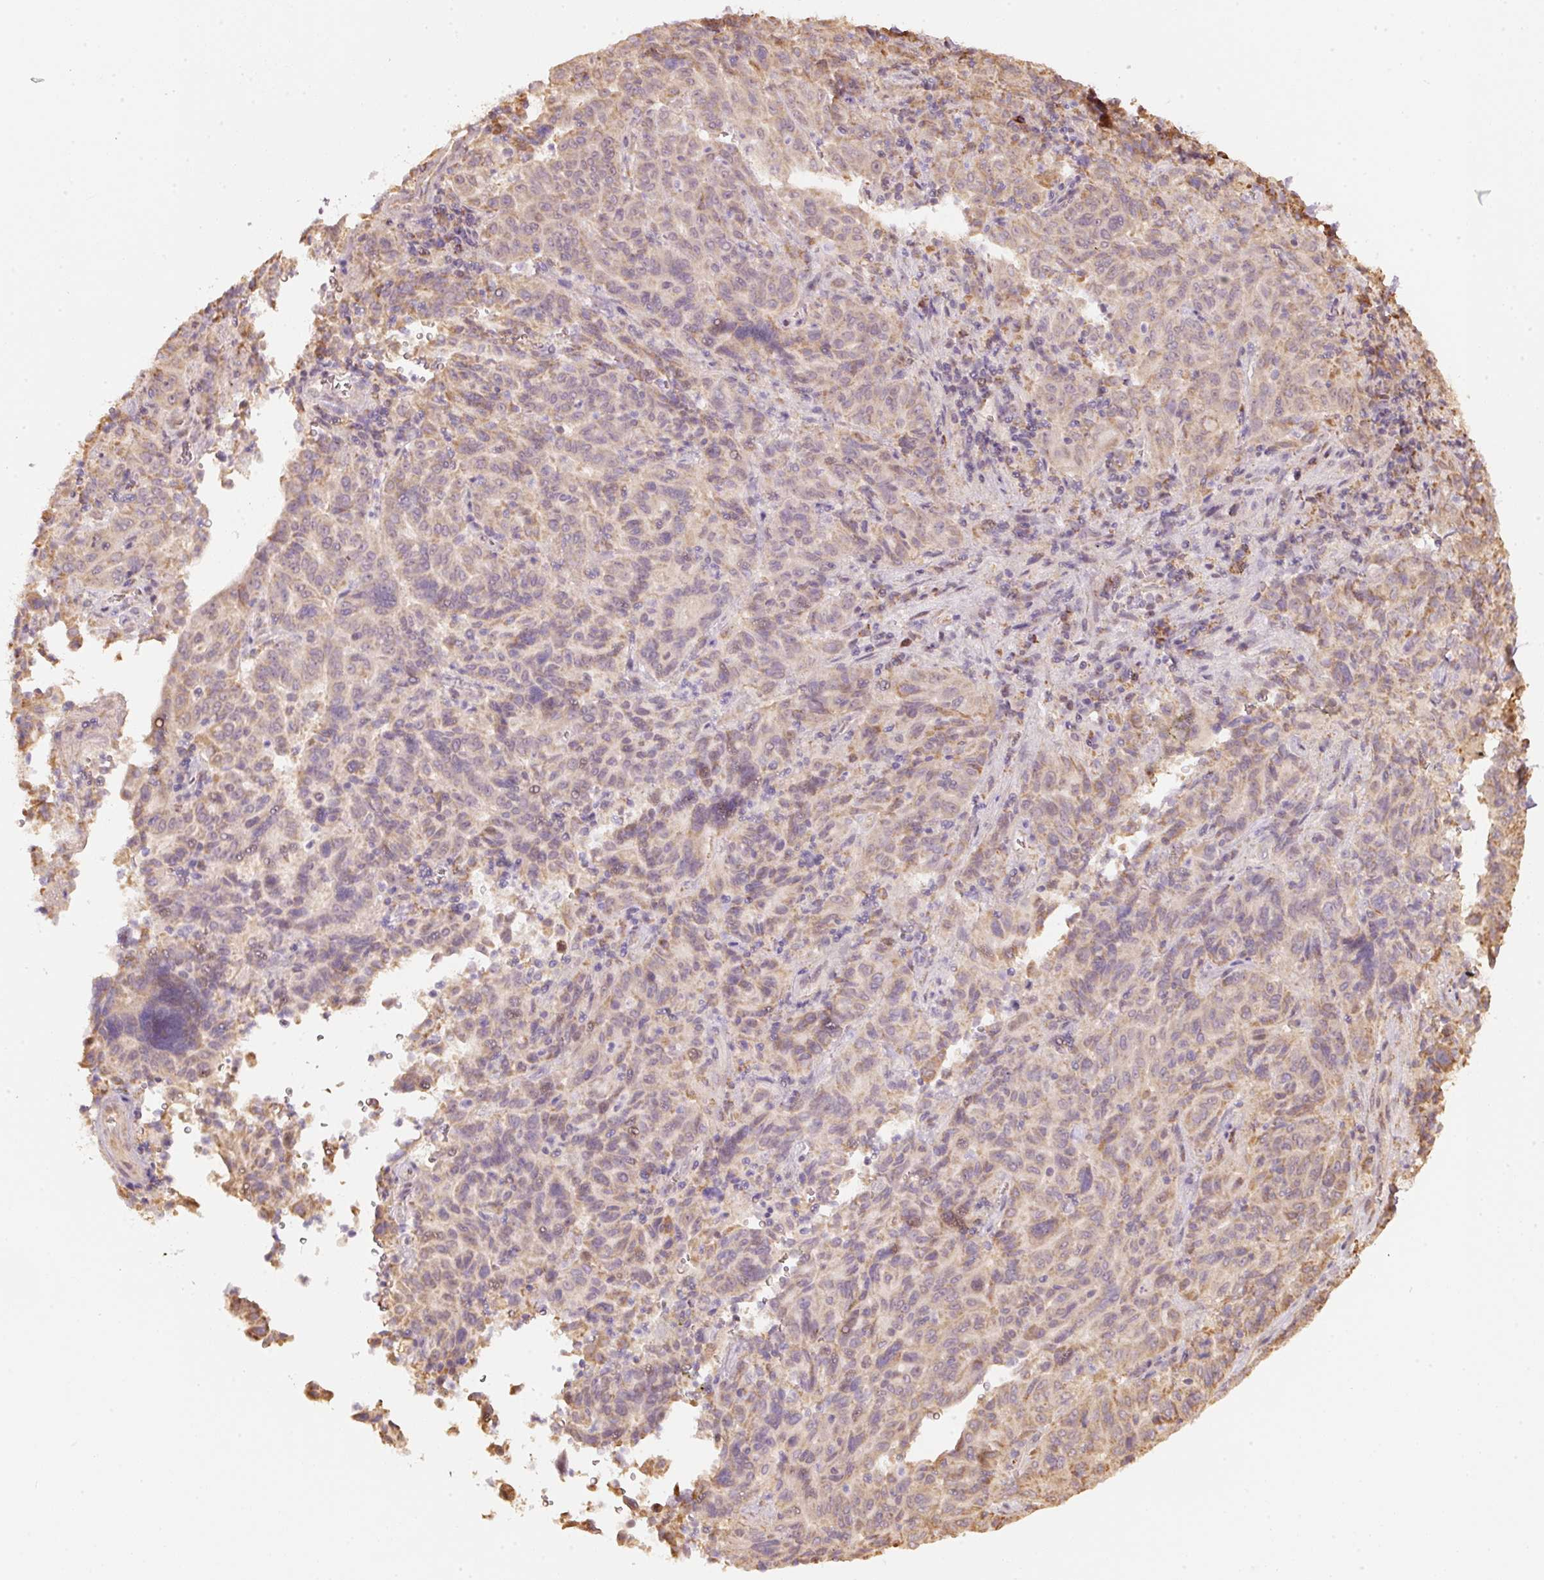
{"staining": {"intensity": "weak", "quantity": "25%-75%", "location": "cytoplasmic/membranous"}, "tissue": "pancreatic cancer", "cell_type": "Tumor cells", "image_type": "cancer", "snomed": [{"axis": "morphology", "description": "Adenocarcinoma, NOS"}, {"axis": "topography", "description": "Pancreas"}], "caption": "Immunohistochemical staining of pancreatic cancer (adenocarcinoma) demonstrates weak cytoplasmic/membranous protein staining in about 25%-75% of tumor cells. (DAB IHC, brown staining for protein, blue staining for nuclei).", "gene": "RAB35", "patient": {"sex": "male", "age": 63}}